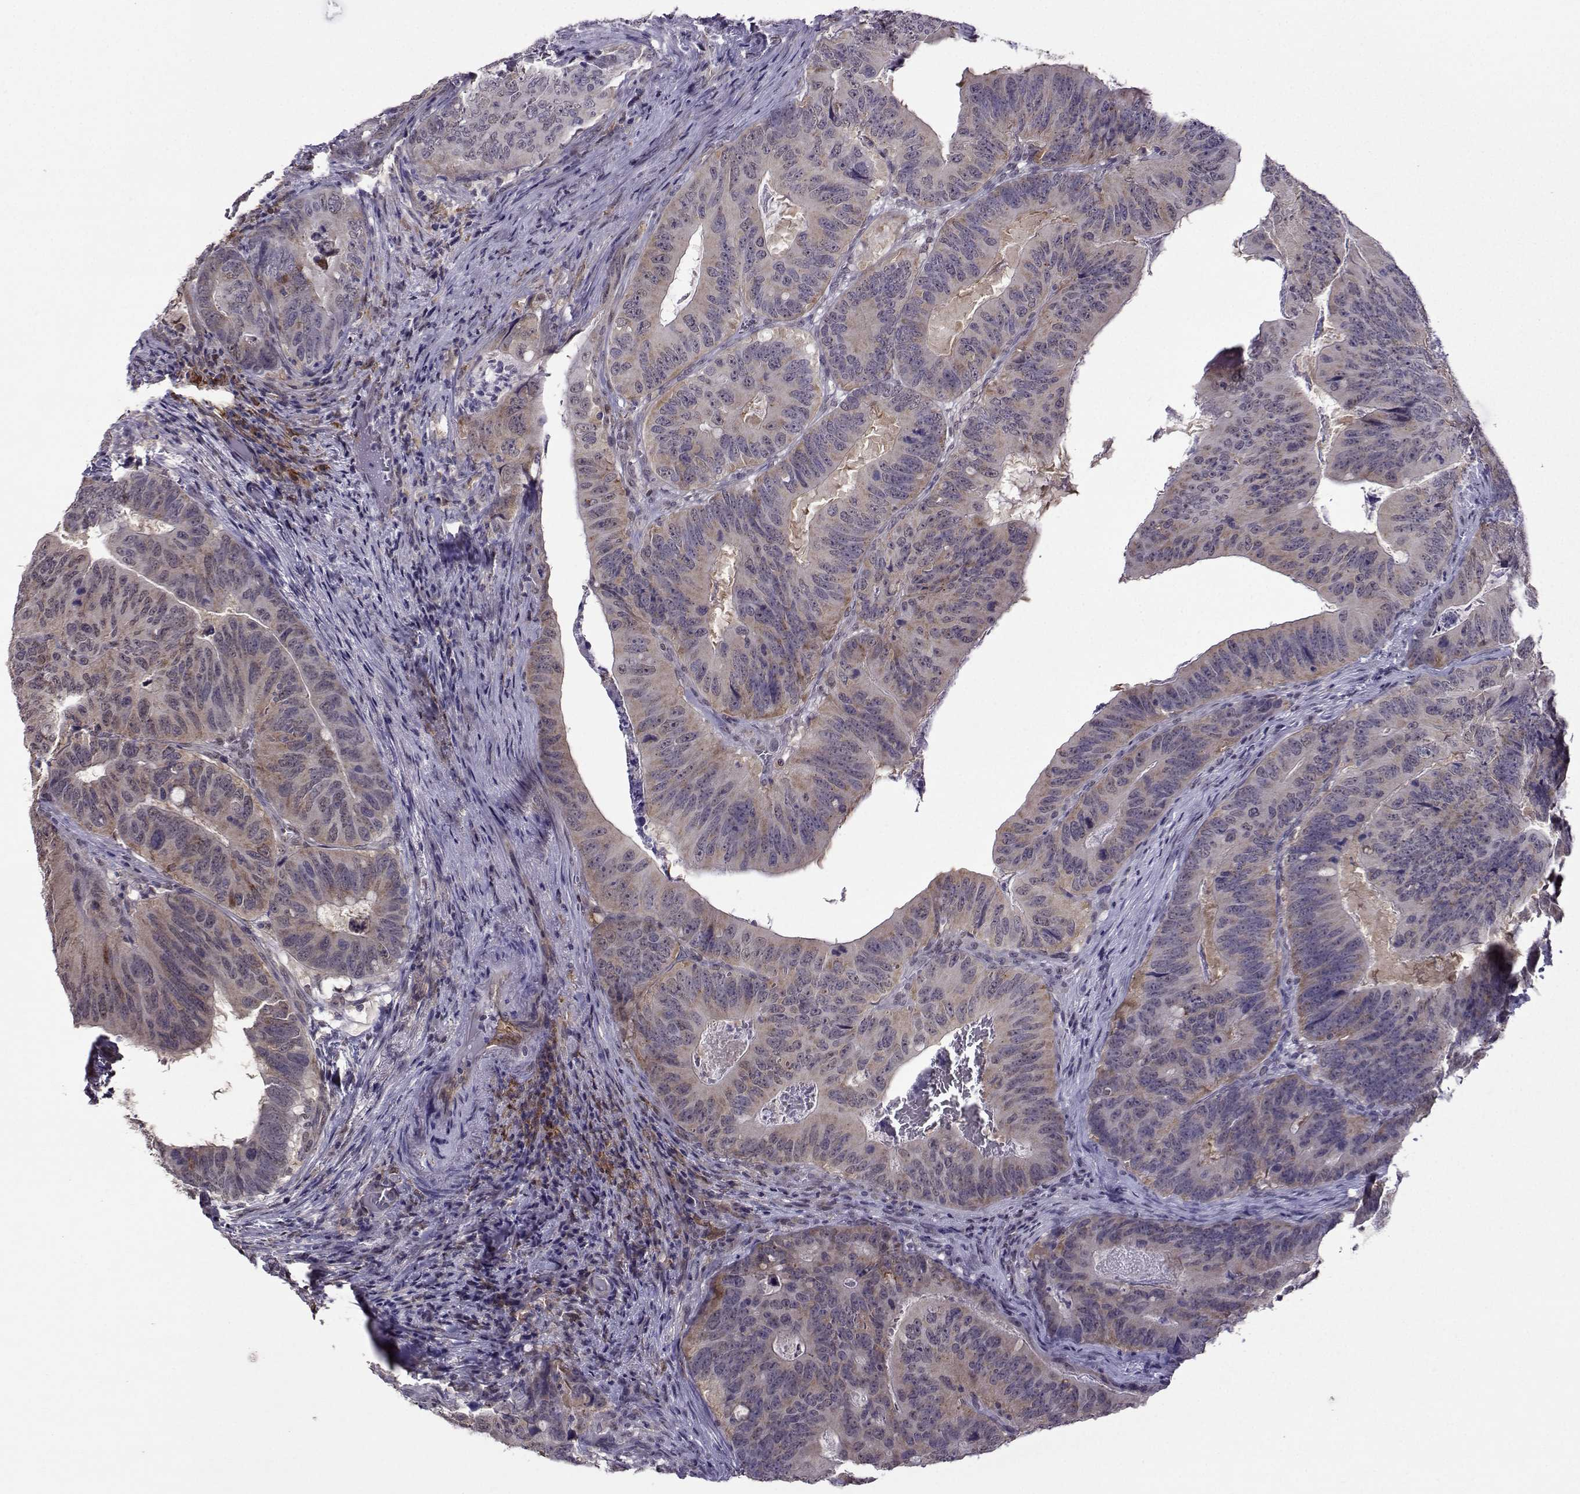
{"staining": {"intensity": "moderate", "quantity": ">75%", "location": "cytoplasmic/membranous"}, "tissue": "colorectal cancer", "cell_type": "Tumor cells", "image_type": "cancer", "snomed": [{"axis": "morphology", "description": "Adenocarcinoma, NOS"}, {"axis": "topography", "description": "Colon"}], "caption": "A brown stain shows moderate cytoplasmic/membranous expression of a protein in colorectal cancer (adenocarcinoma) tumor cells. (Brightfield microscopy of DAB IHC at high magnification).", "gene": "DDX20", "patient": {"sex": "male", "age": 79}}